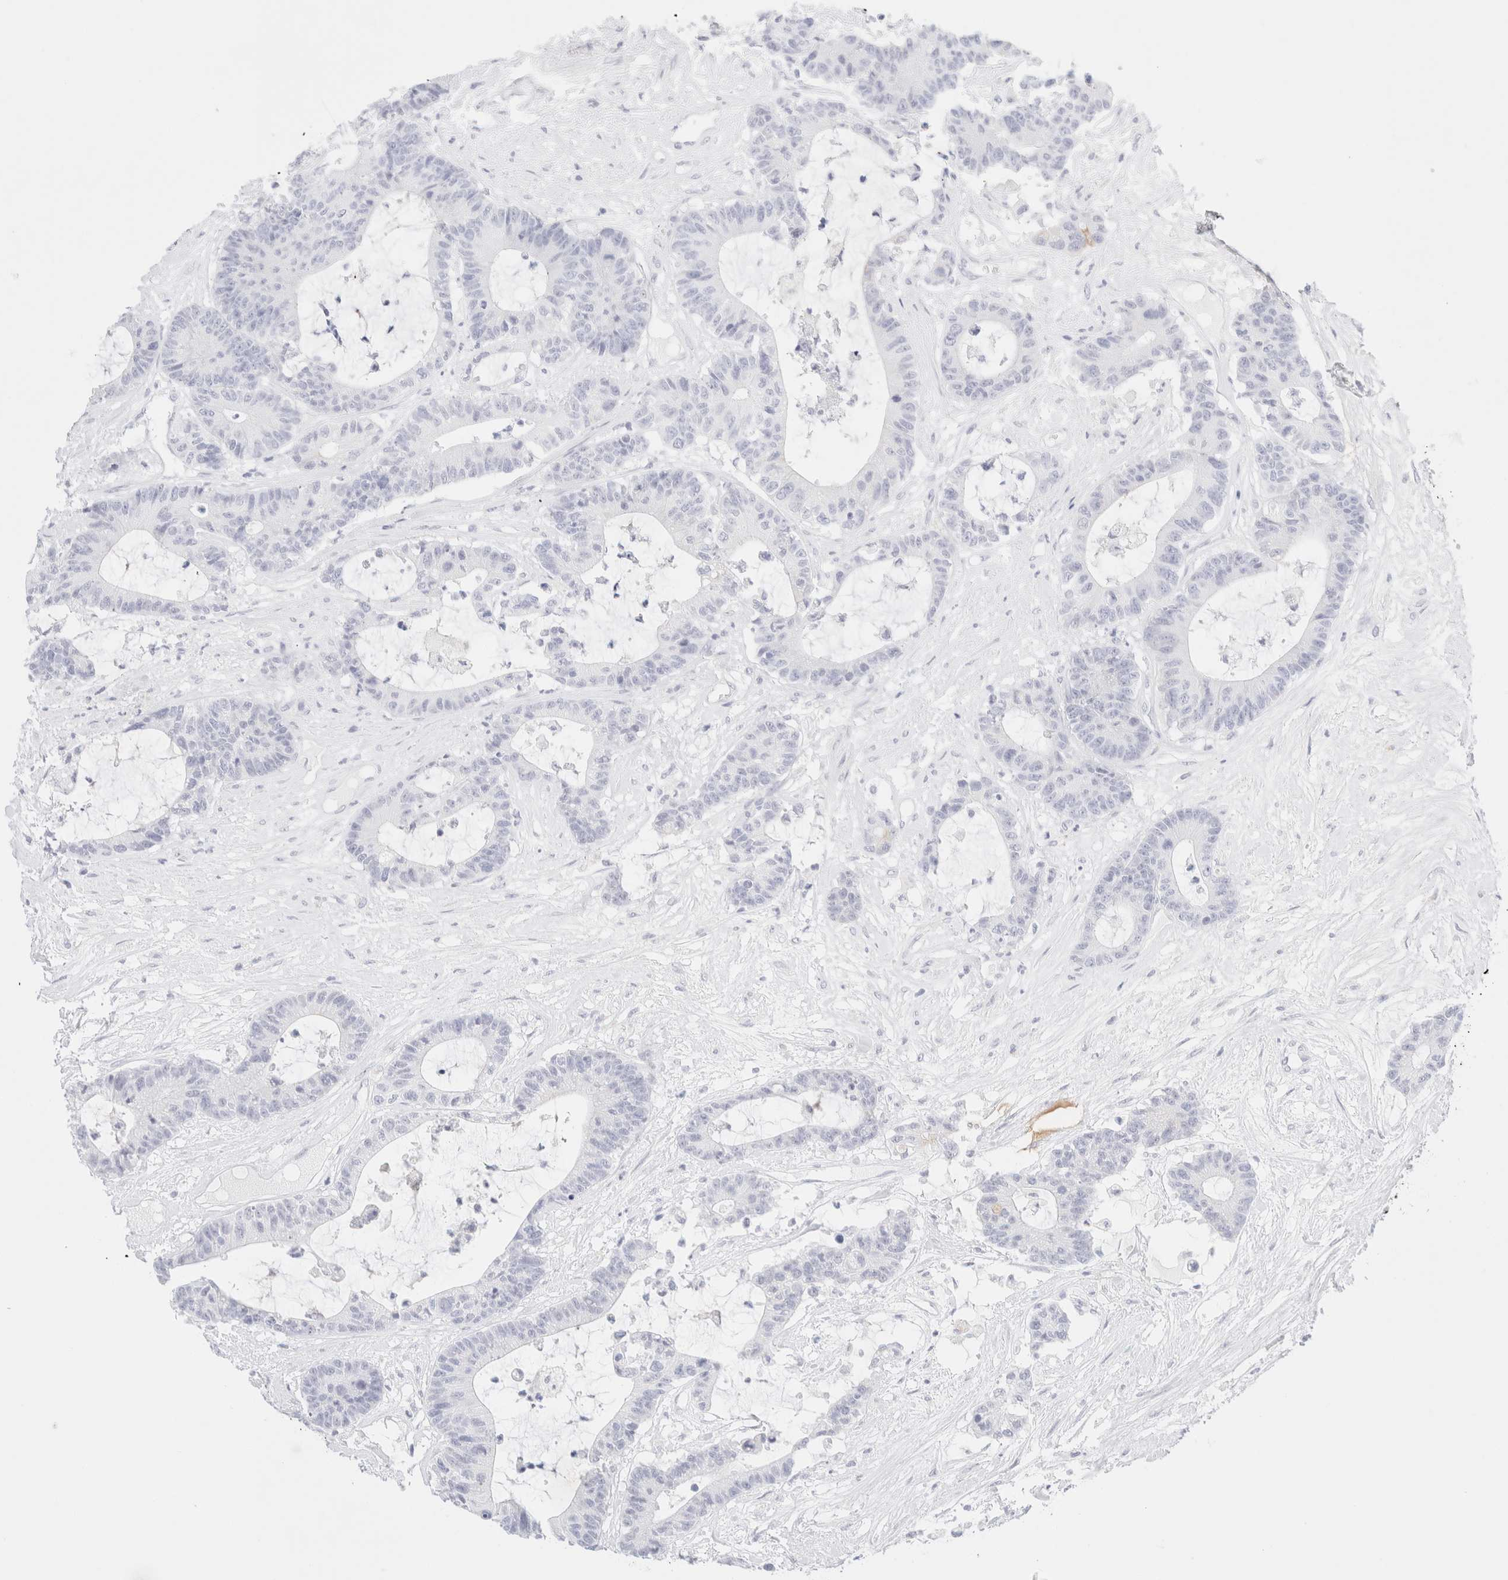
{"staining": {"intensity": "negative", "quantity": "none", "location": "none"}, "tissue": "colorectal cancer", "cell_type": "Tumor cells", "image_type": "cancer", "snomed": [{"axis": "morphology", "description": "Adenocarcinoma, NOS"}, {"axis": "topography", "description": "Colon"}], "caption": "Colorectal cancer was stained to show a protein in brown. There is no significant staining in tumor cells. (IHC, brightfield microscopy, high magnification).", "gene": "KRT15", "patient": {"sex": "female", "age": 84}}